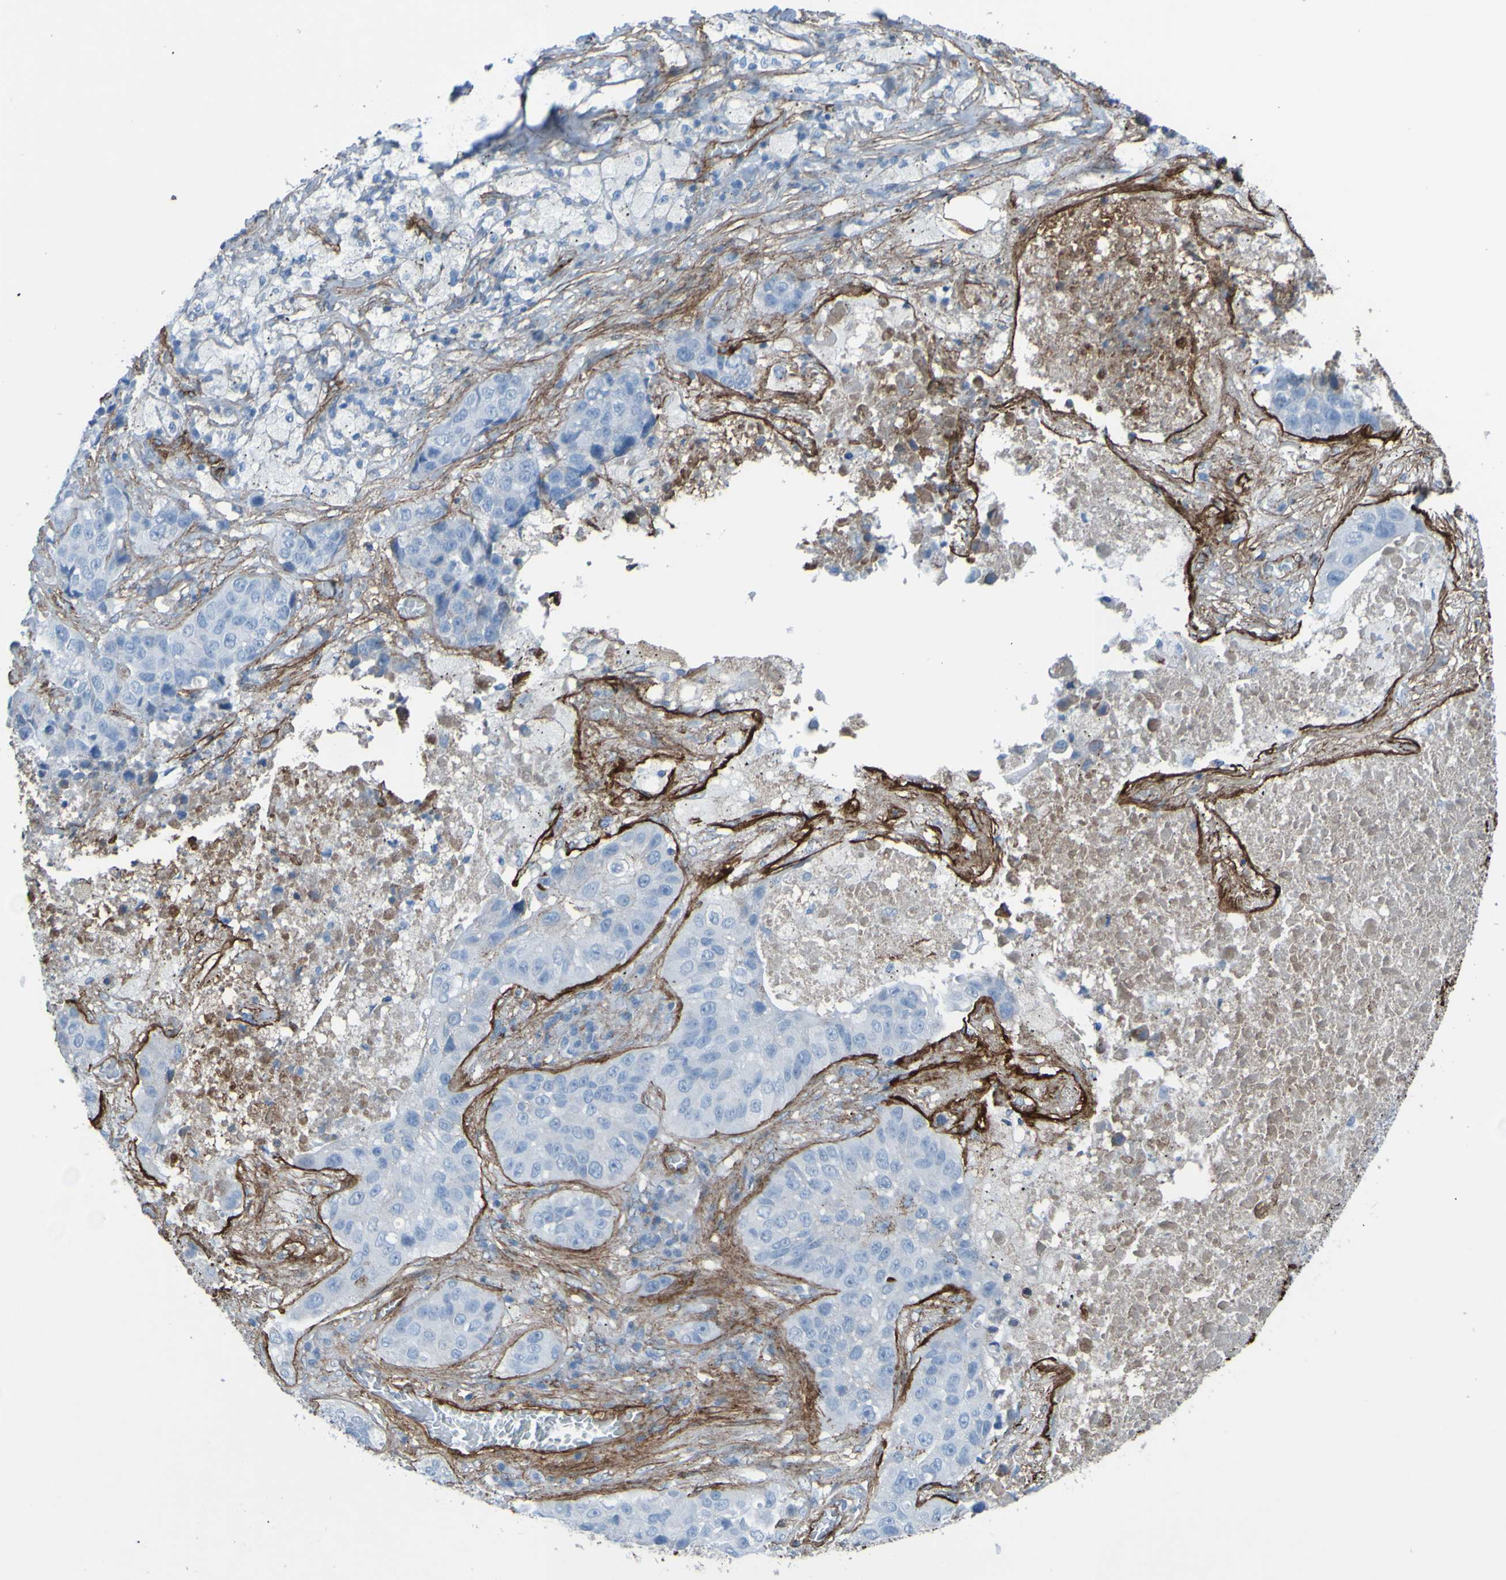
{"staining": {"intensity": "negative", "quantity": "none", "location": "none"}, "tissue": "lung cancer", "cell_type": "Tumor cells", "image_type": "cancer", "snomed": [{"axis": "morphology", "description": "Squamous cell carcinoma, NOS"}, {"axis": "topography", "description": "Lung"}], "caption": "Immunohistochemical staining of squamous cell carcinoma (lung) demonstrates no significant staining in tumor cells. (Brightfield microscopy of DAB immunohistochemistry at high magnification).", "gene": "COL4A2", "patient": {"sex": "male", "age": 57}}